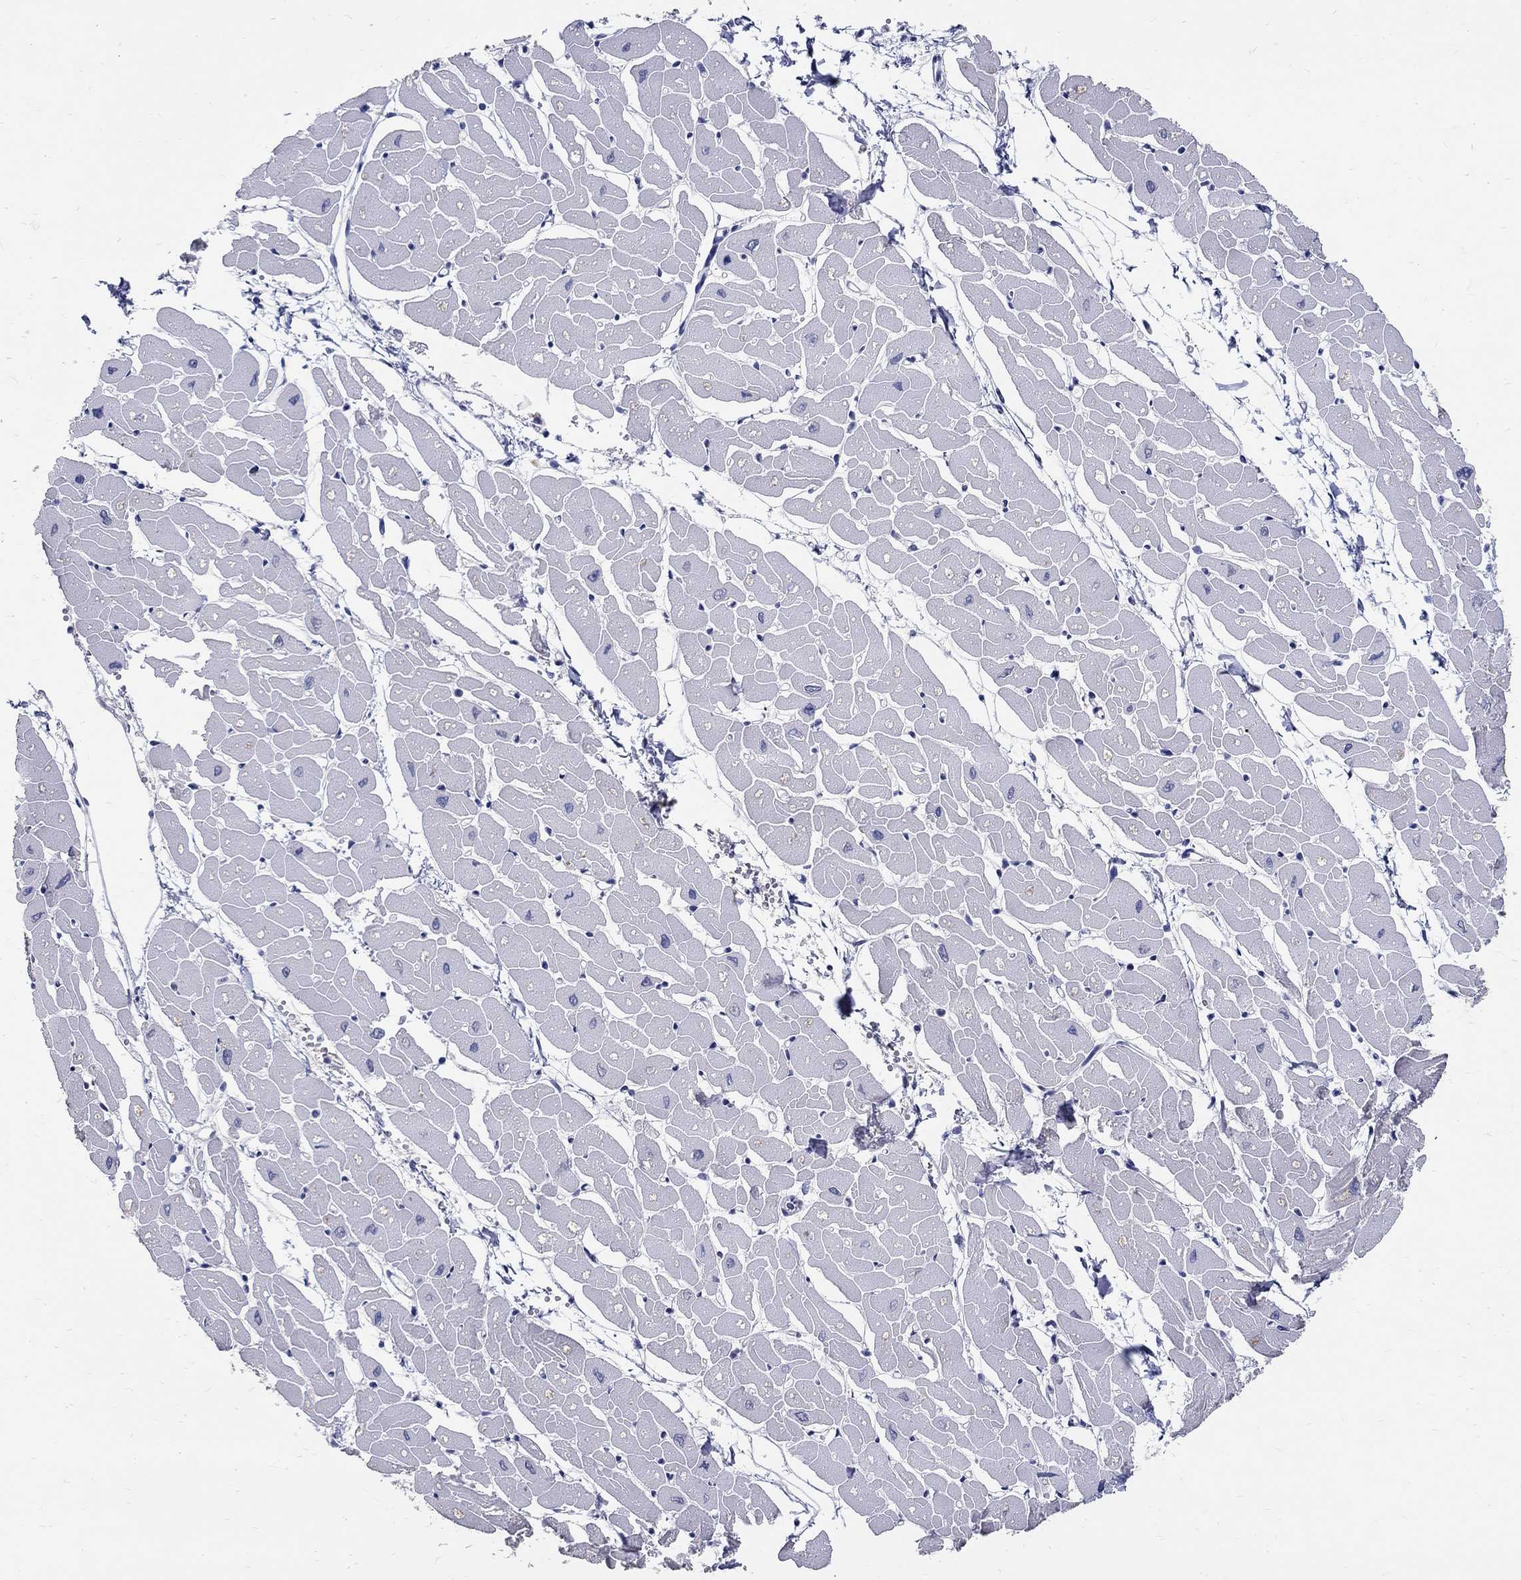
{"staining": {"intensity": "negative", "quantity": "none", "location": "none"}, "tissue": "heart muscle", "cell_type": "Cardiomyocytes", "image_type": "normal", "snomed": [{"axis": "morphology", "description": "Normal tissue, NOS"}, {"axis": "topography", "description": "Heart"}], "caption": "High power microscopy image of an immunohistochemistry histopathology image of normal heart muscle, revealing no significant expression in cardiomyocytes. Nuclei are stained in blue.", "gene": "SOX2", "patient": {"sex": "male", "age": 57}}